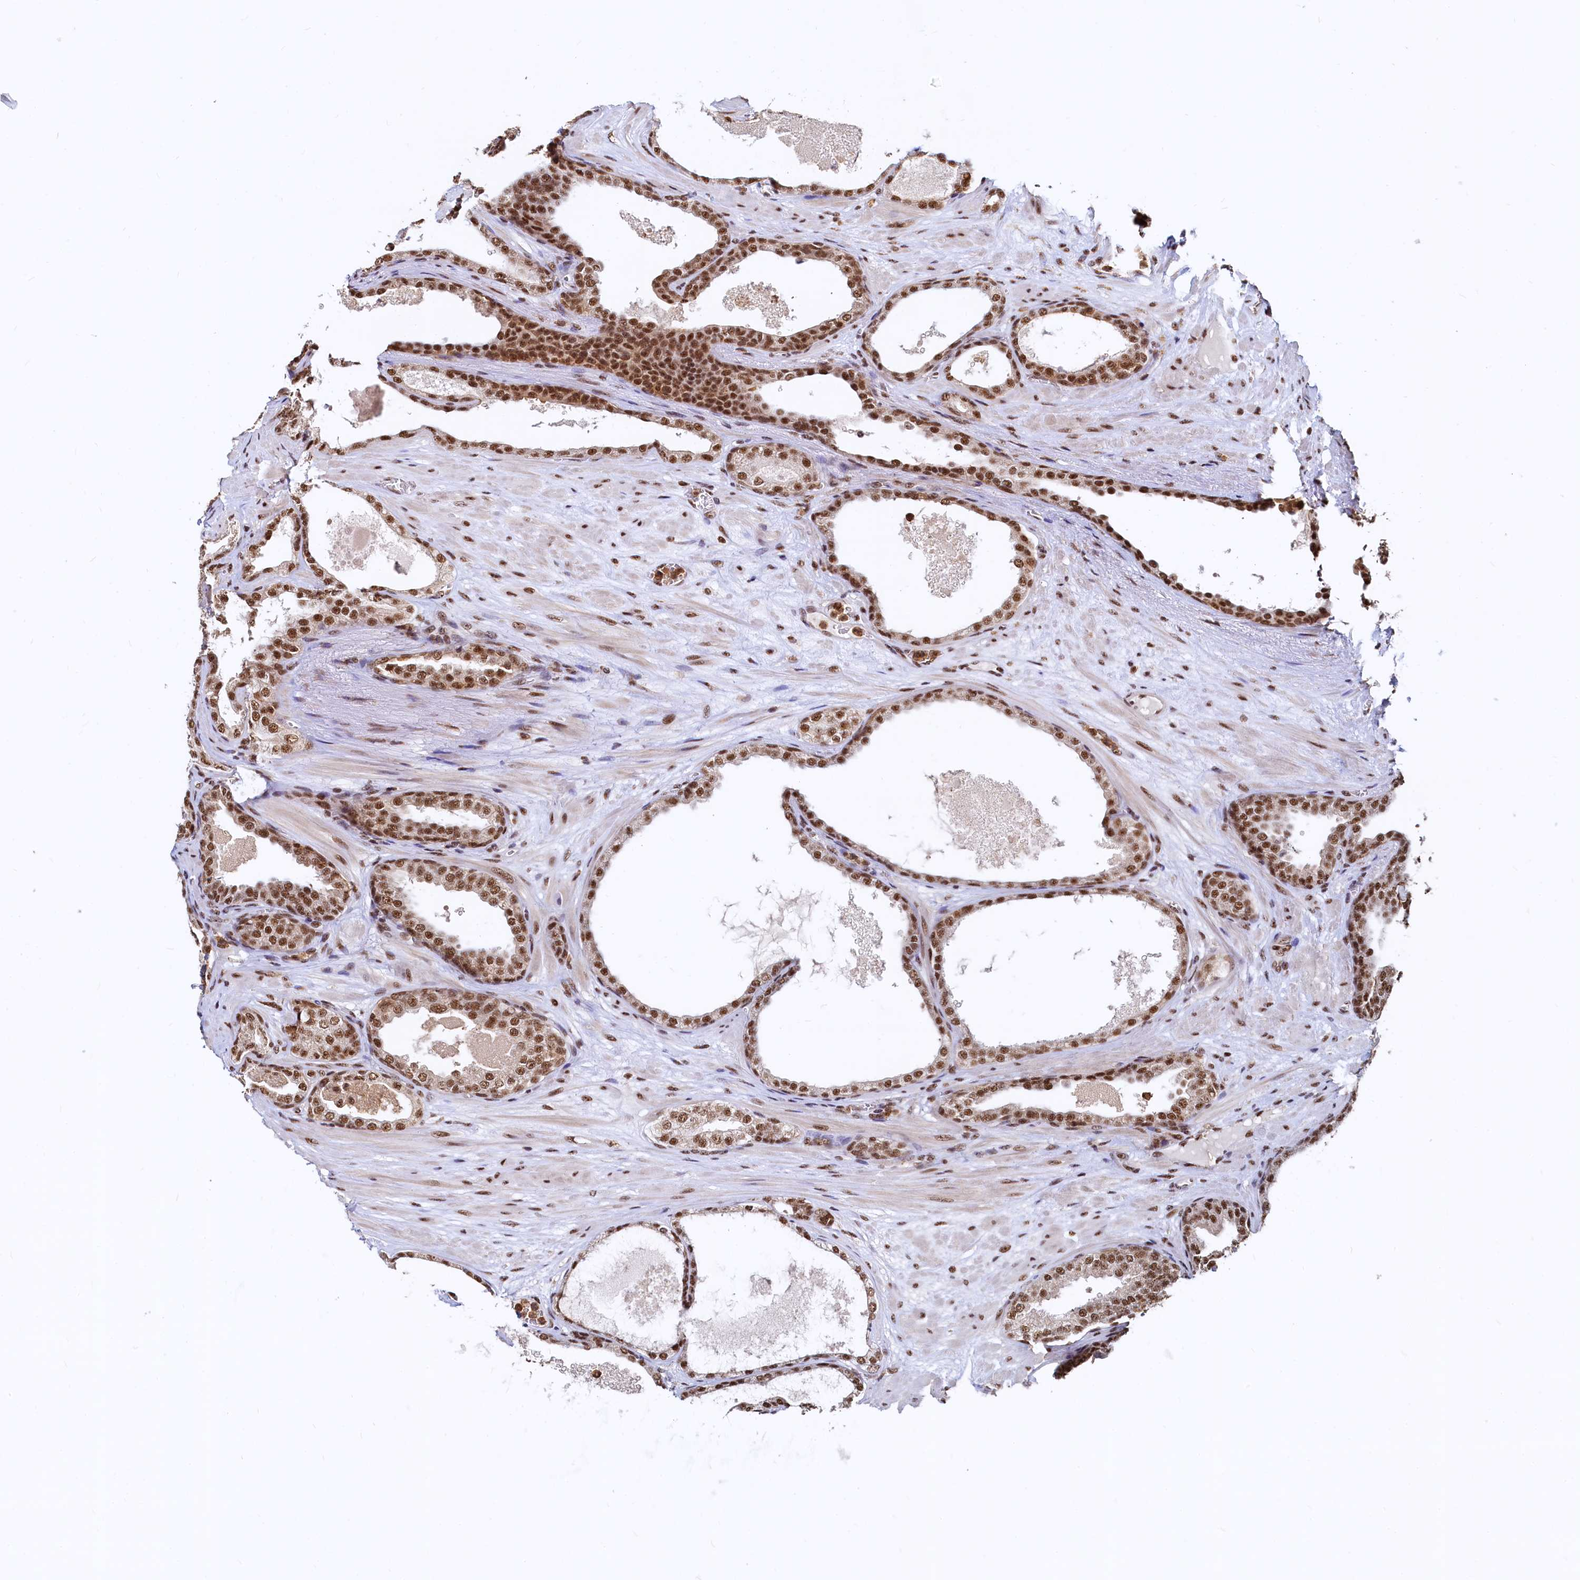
{"staining": {"intensity": "strong", "quantity": ">75%", "location": "cytoplasmic/membranous,nuclear"}, "tissue": "prostate cancer", "cell_type": "Tumor cells", "image_type": "cancer", "snomed": [{"axis": "morphology", "description": "Adenocarcinoma, High grade"}, {"axis": "topography", "description": "Prostate"}], "caption": "A histopathology image of human prostate cancer stained for a protein shows strong cytoplasmic/membranous and nuclear brown staining in tumor cells. Using DAB (brown) and hematoxylin (blue) stains, captured at high magnification using brightfield microscopy.", "gene": "RSRC2", "patient": {"sex": "male", "age": 59}}